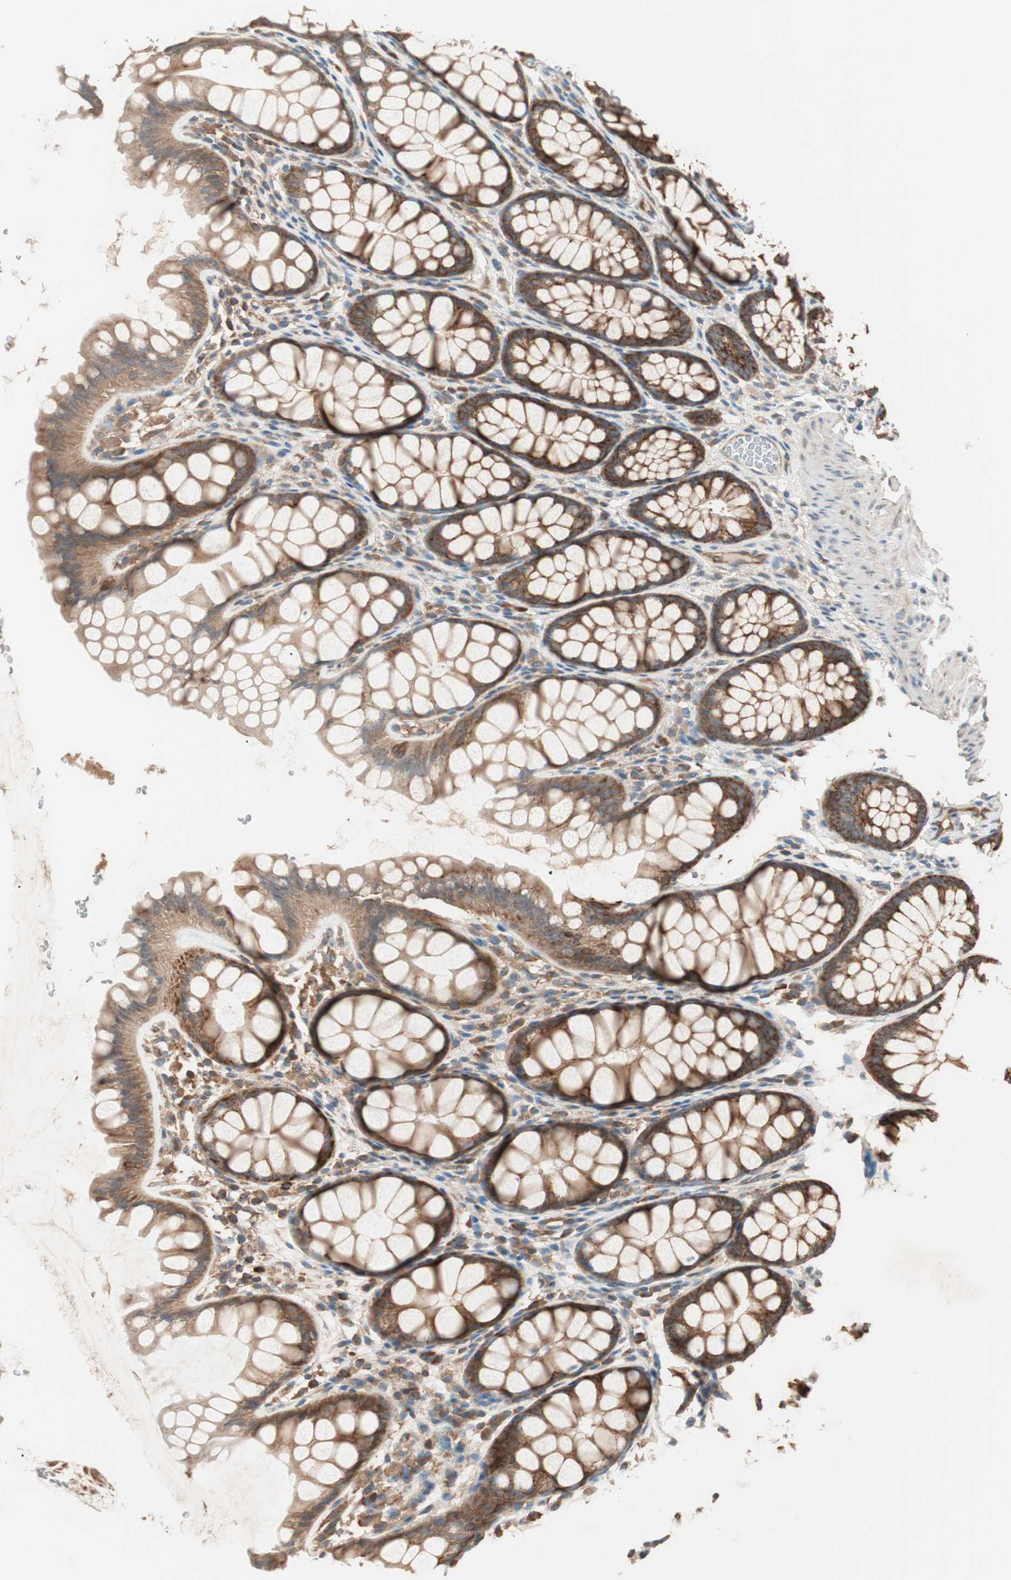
{"staining": {"intensity": "moderate", "quantity": ">75%", "location": "cytoplasmic/membranous"}, "tissue": "colon", "cell_type": "Endothelial cells", "image_type": "normal", "snomed": [{"axis": "morphology", "description": "Normal tissue, NOS"}, {"axis": "topography", "description": "Colon"}], "caption": "A high-resolution image shows IHC staining of normal colon, which exhibits moderate cytoplasmic/membranous staining in about >75% of endothelial cells.", "gene": "CC2D1A", "patient": {"sex": "female", "age": 55}}